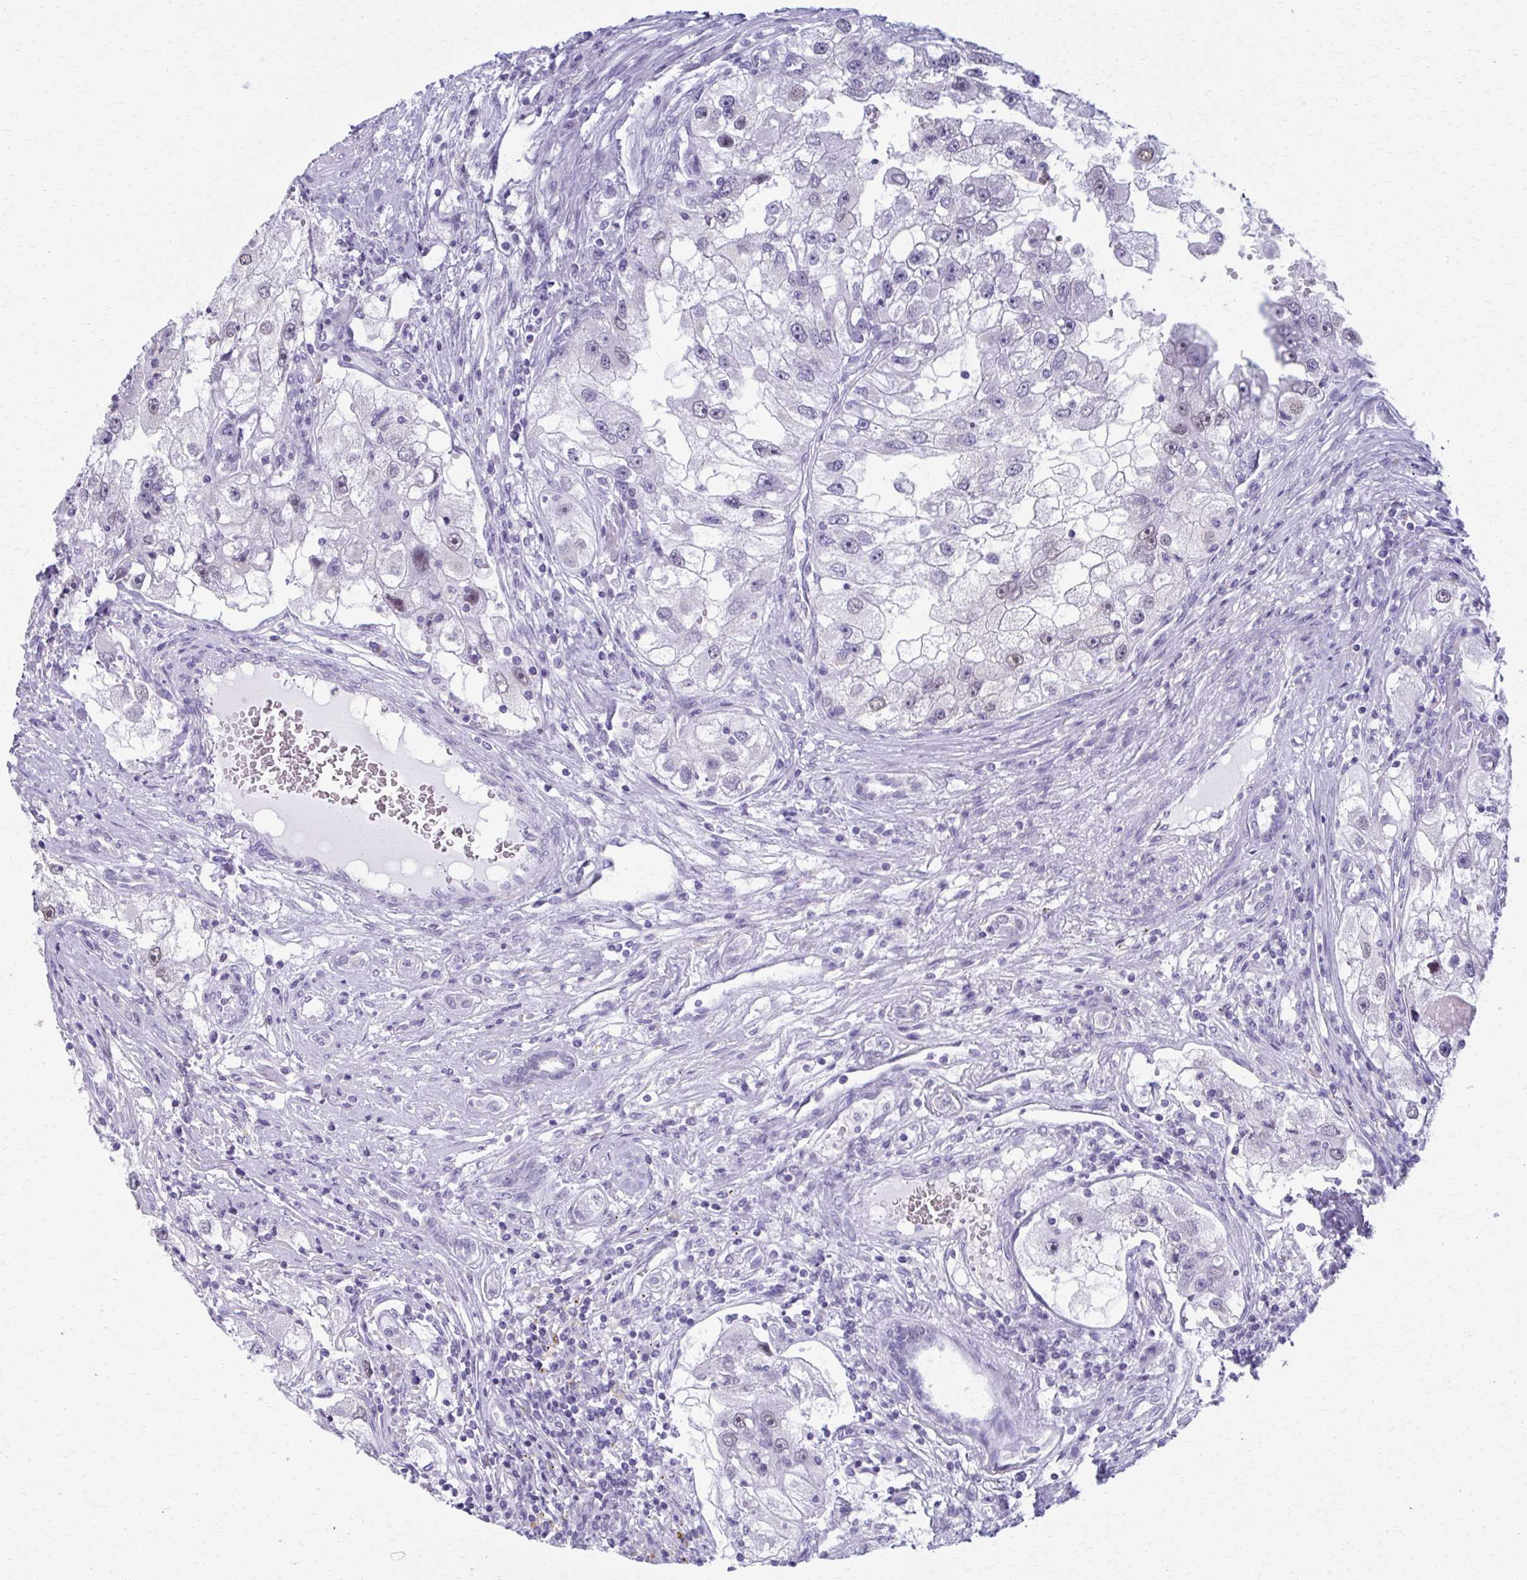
{"staining": {"intensity": "negative", "quantity": "none", "location": "none"}, "tissue": "renal cancer", "cell_type": "Tumor cells", "image_type": "cancer", "snomed": [{"axis": "morphology", "description": "Adenocarcinoma, NOS"}, {"axis": "topography", "description": "Kidney"}], "caption": "Tumor cells show no significant expression in adenocarcinoma (renal). (DAB immunohistochemistry (IHC) with hematoxylin counter stain).", "gene": "SCLY", "patient": {"sex": "male", "age": 63}}